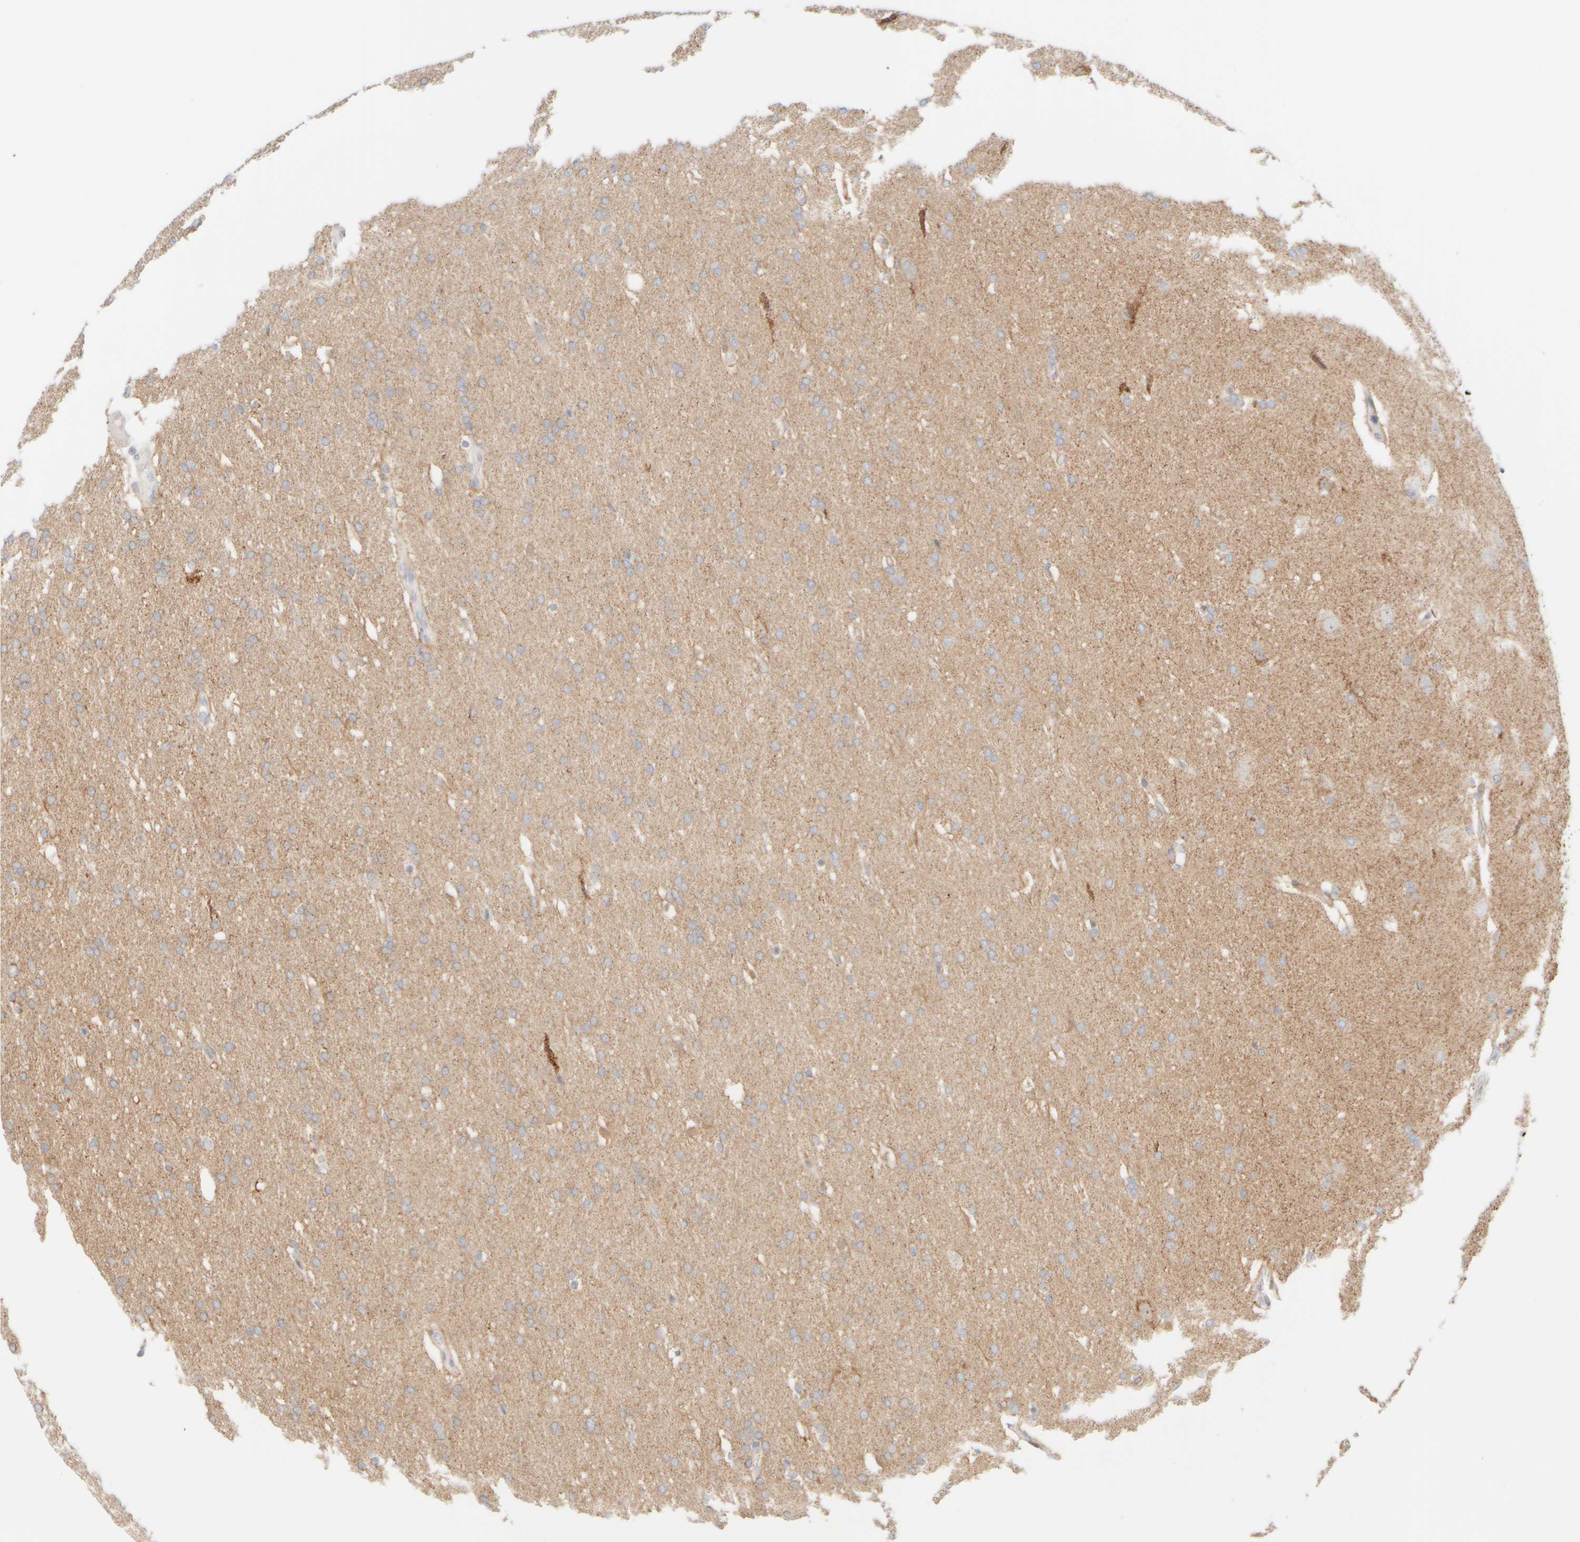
{"staining": {"intensity": "weak", "quantity": ">75%", "location": "cytoplasmic/membranous"}, "tissue": "glioma", "cell_type": "Tumor cells", "image_type": "cancer", "snomed": [{"axis": "morphology", "description": "Glioma, malignant, Low grade"}, {"axis": "topography", "description": "Brain"}], "caption": "This is an image of IHC staining of glioma, which shows weak expression in the cytoplasmic/membranous of tumor cells.", "gene": "PPM1K", "patient": {"sex": "female", "age": 37}}